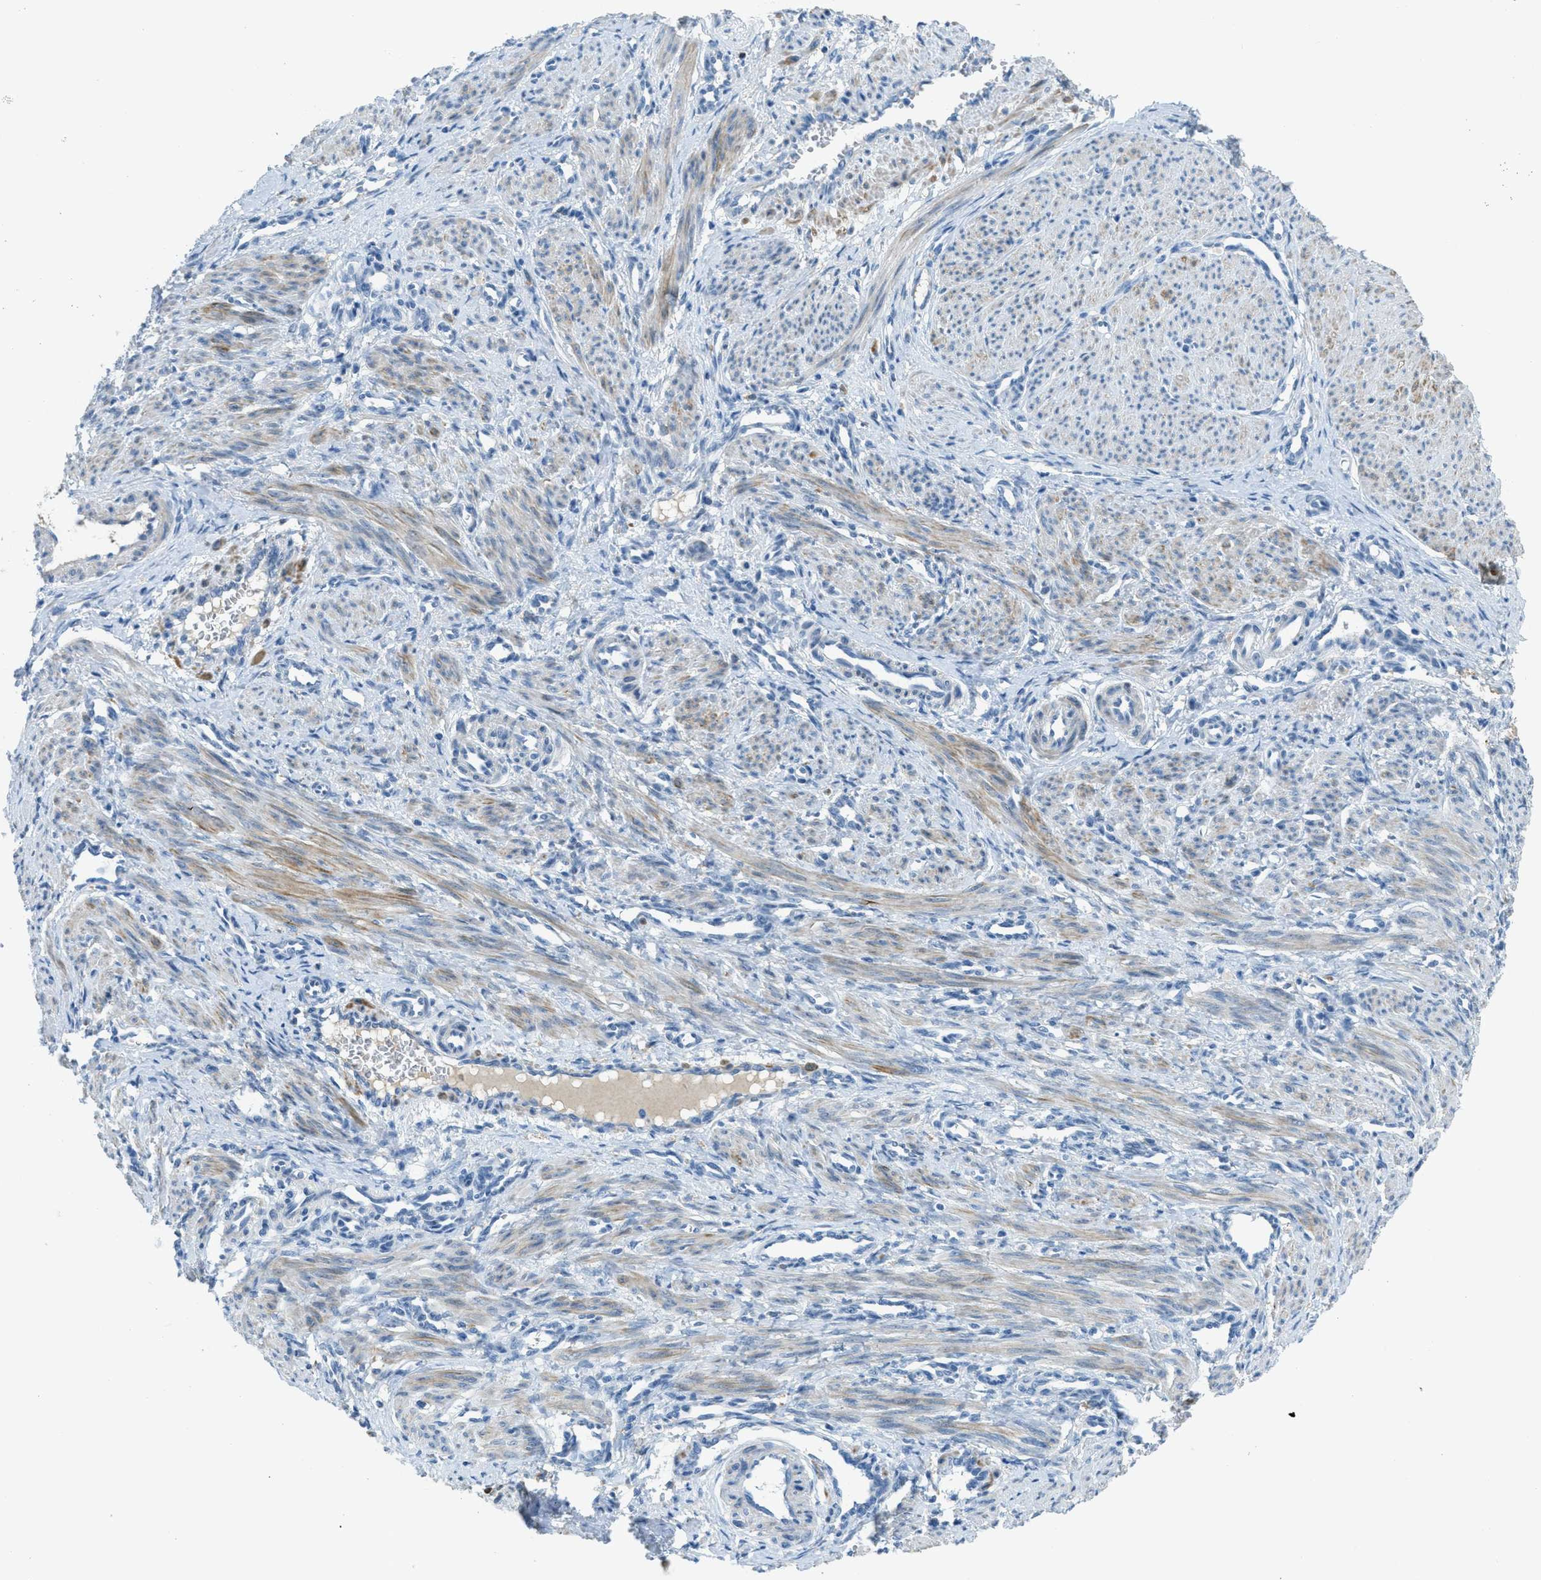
{"staining": {"intensity": "moderate", "quantity": "25%-75%", "location": "cytoplasmic/membranous"}, "tissue": "smooth muscle", "cell_type": "Smooth muscle cells", "image_type": "normal", "snomed": [{"axis": "morphology", "description": "Normal tissue, NOS"}, {"axis": "topography", "description": "Endometrium"}], "caption": "Protein analysis of unremarkable smooth muscle reveals moderate cytoplasmic/membranous staining in about 25%-75% of smooth muscle cells. Immunohistochemistry (ihc) stains the protein of interest in brown and the nuclei are stained blue.", "gene": "KLHL8", "patient": {"sex": "female", "age": 33}}